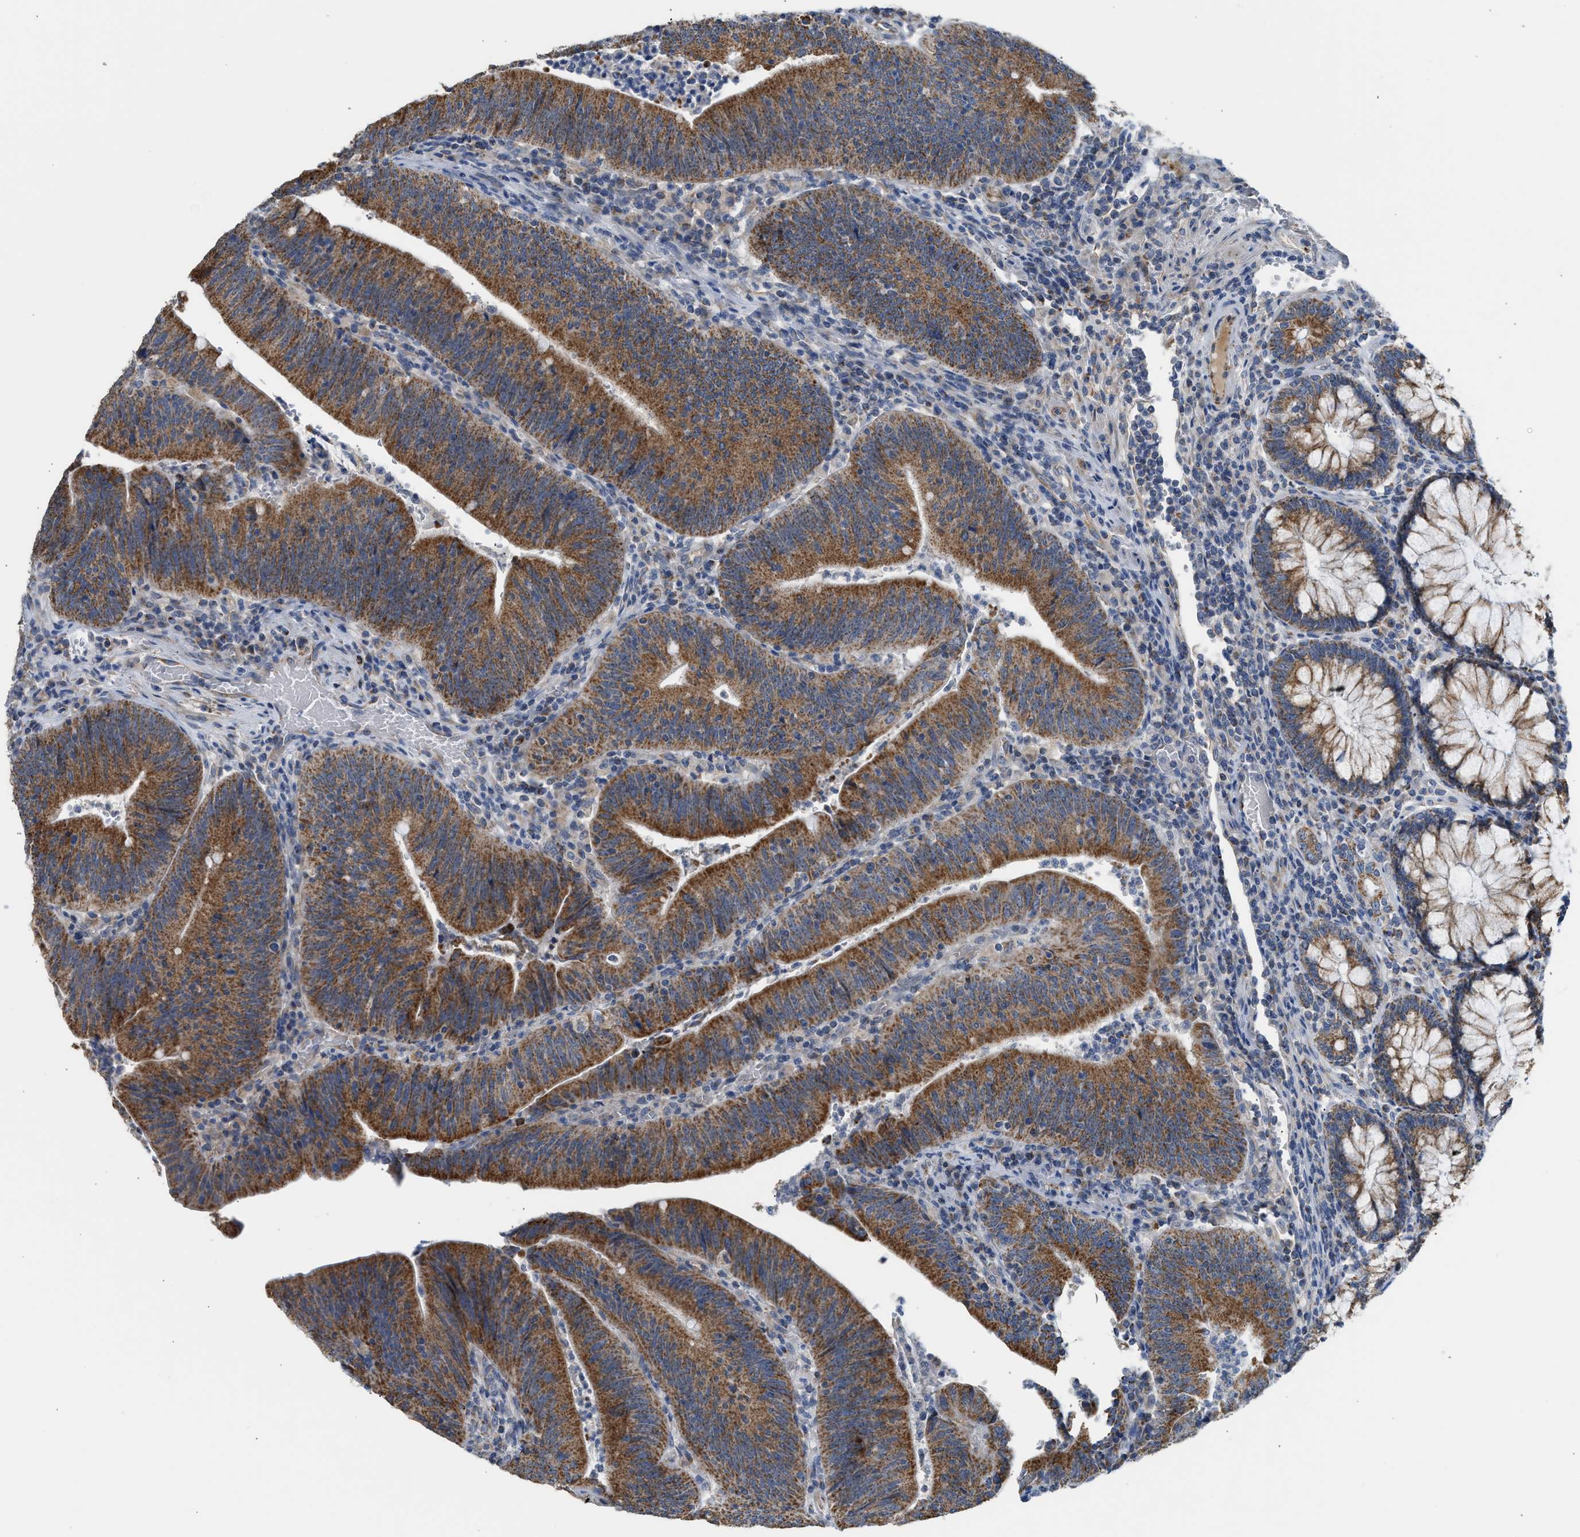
{"staining": {"intensity": "strong", "quantity": ">75%", "location": "cytoplasmic/membranous"}, "tissue": "colorectal cancer", "cell_type": "Tumor cells", "image_type": "cancer", "snomed": [{"axis": "morphology", "description": "Normal tissue, NOS"}, {"axis": "morphology", "description": "Adenocarcinoma, NOS"}, {"axis": "topography", "description": "Rectum"}], "caption": "Human colorectal cancer (adenocarcinoma) stained with a protein marker demonstrates strong staining in tumor cells.", "gene": "GOT2", "patient": {"sex": "female", "age": 66}}